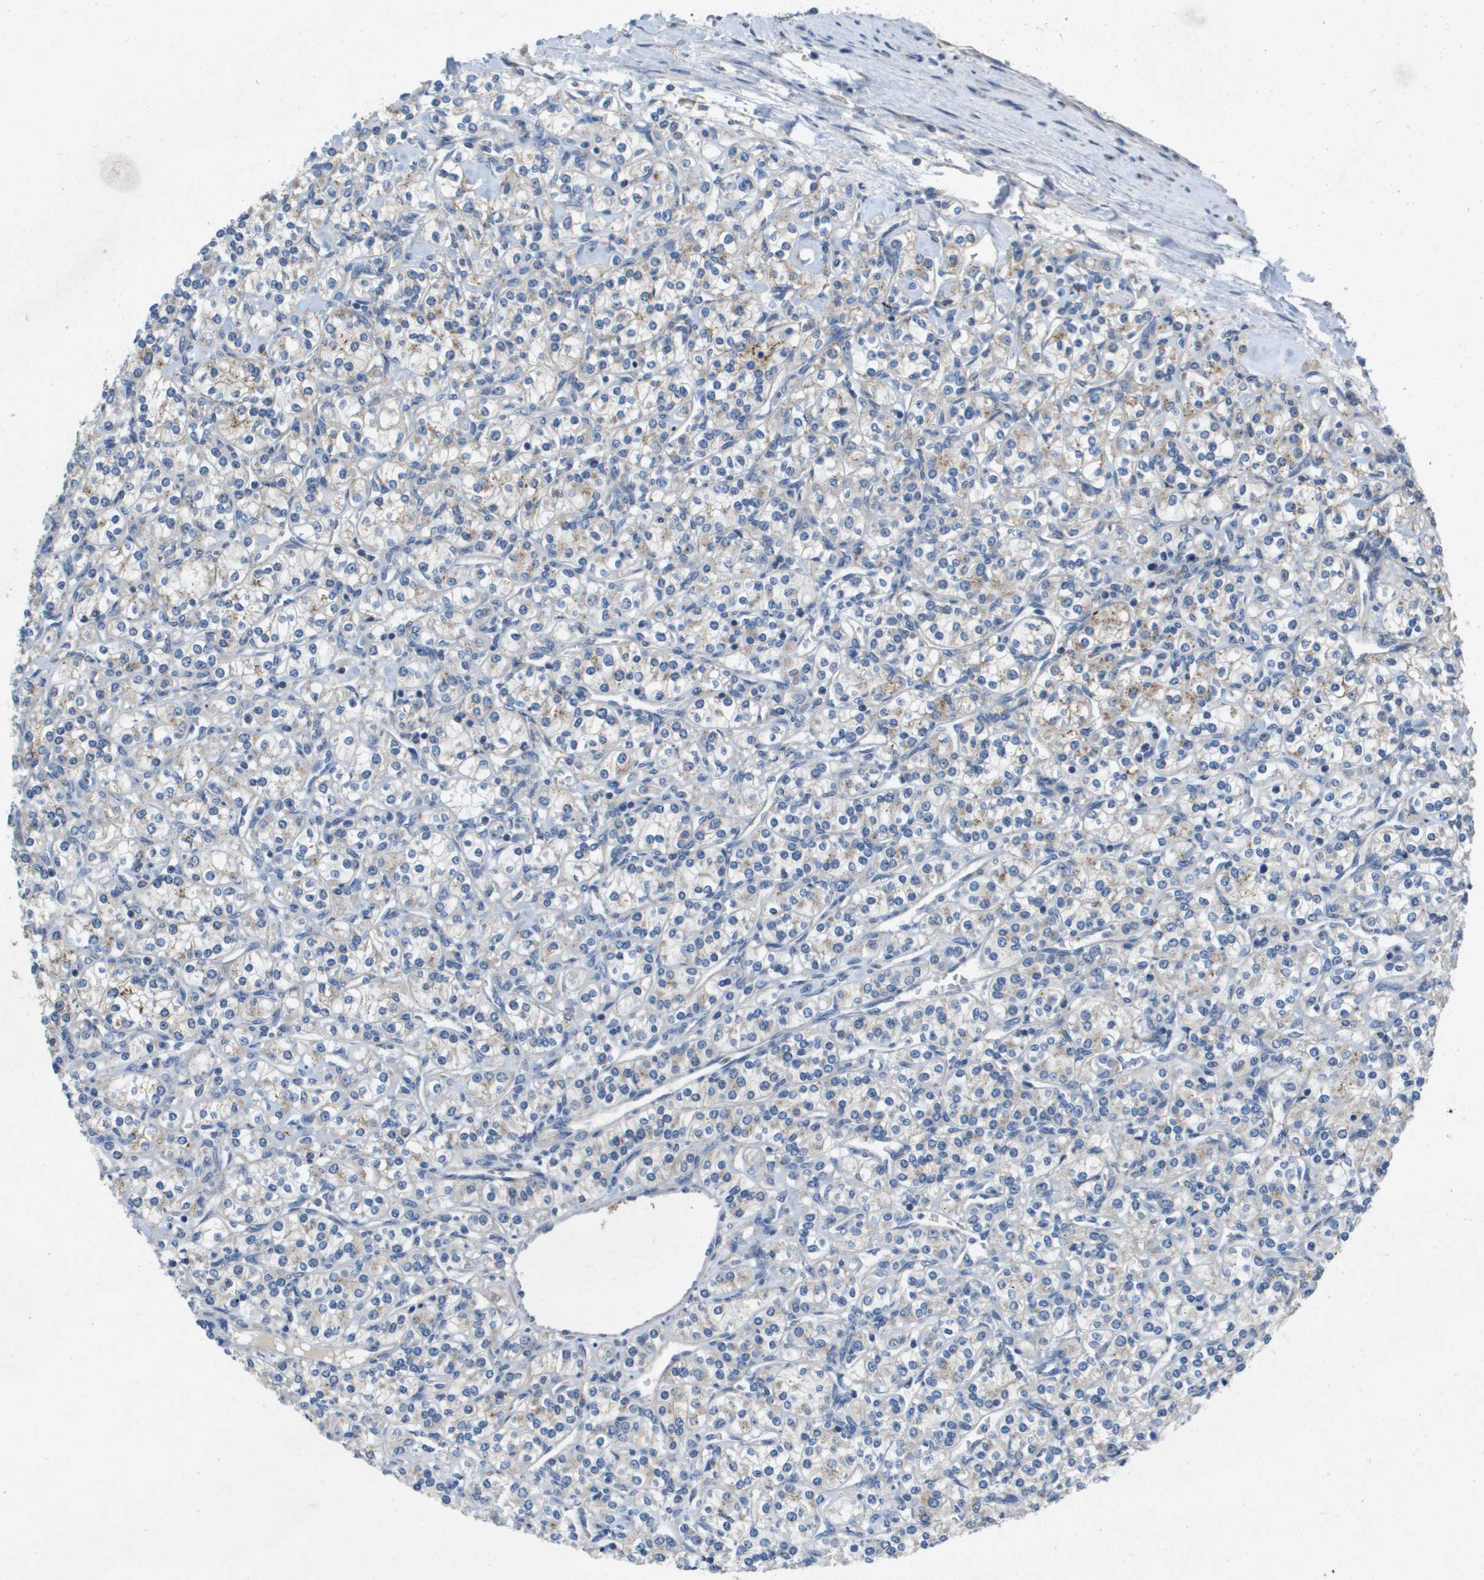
{"staining": {"intensity": "negative", "quantity": "none", "location": "none"}, "tissue": "renal cancer", "cell_type": "Tumor cells", "image_type": "cancer", "snomed": [{"axis": "morphology", "description": "Adenocarcinoma, NOS"}, {"axis": "topography", "description": "Kidney"}], "caption": "Tumor cells are negative for brown protein staining in adenocarcinoma (renal).", "gene": "B3GNT5", "patient": {"sex": "male", "age": 77}}